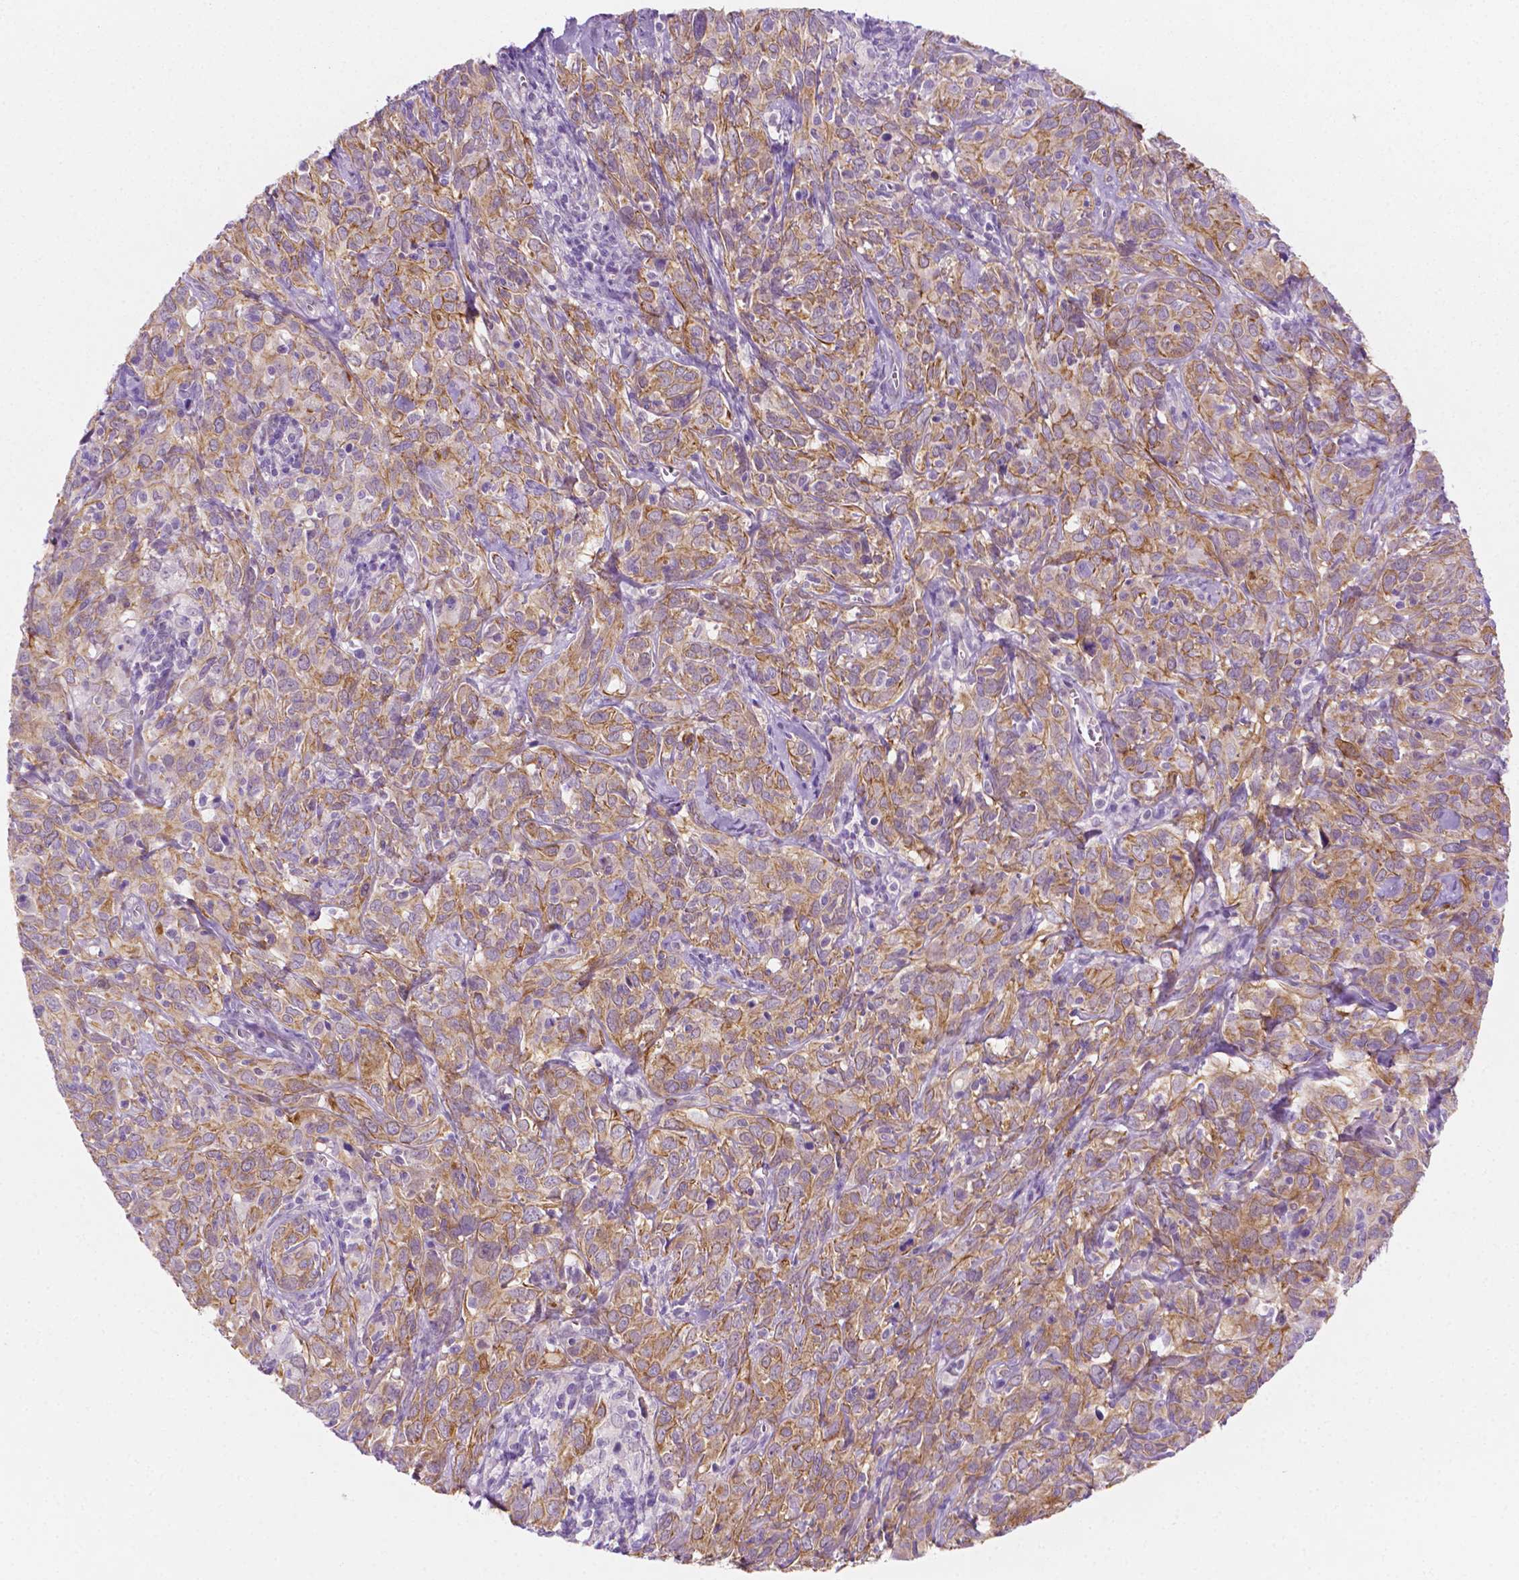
{"staining": {"intensity": "moderate", "quantity": ">75%", "location": "cytoplasmic/membranous"}, "tissue": "cervical cancer", "cell_type": "Tumor cells", "image_type": "cancer", "snomed": [{"axis": "morphology", "description": "Normal tissue, NOS"}, {"axis": "morphology", "description": "Squamous cell carcinoma, NOS"}, {"axis": "topography", "description": "Cervix"}], "caption": "Immunohistochemical staining of human cervical squamous cell carcinoma exhibits medium levels of moderate cytoplasmic/membranous protein positivity in about >75% of tumor cells. The protein of interest is shown in brown color, while the nuclei are stained blue.", "gene": "EPPK1", "patient": {"sex": "female", "age": 51}}